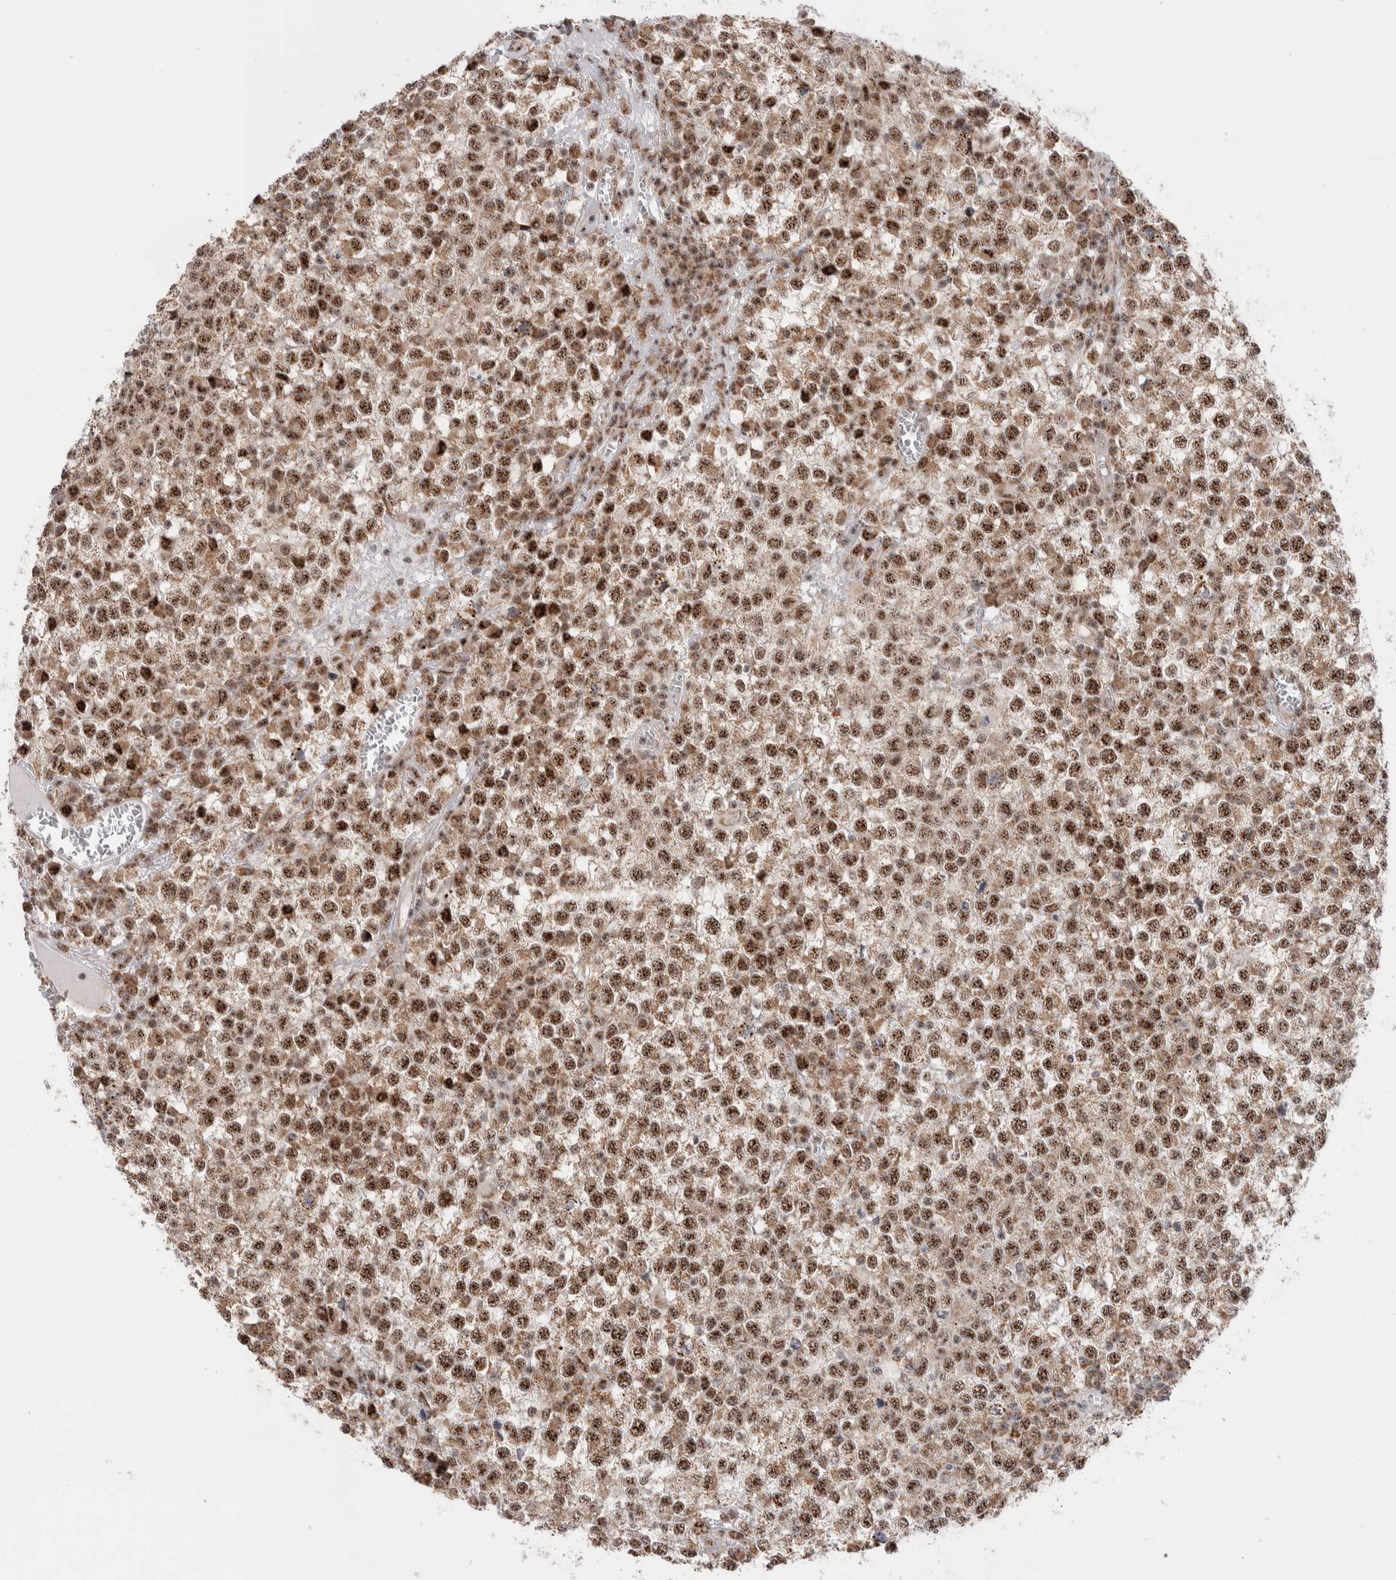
{"staining": {"intensity": "moderate", "quantity": ">75%", "location": "nuclear"}, "tissue": "testis cancer", "cell_type": "Tumor cells", "image_type": "cancer", "snomed": [{"axis": "morphology", "description": "Seminoma, NOS"}, {"axis": "topography", "description": "Testis"}], "caption": "Brown immunohistochemical staining in testis seminoma demonstrates moderate nuclear positivity in about >75% of tumor cells.", "gene": "ZNF695", "patient": {"sex": "male", "age": 65}}